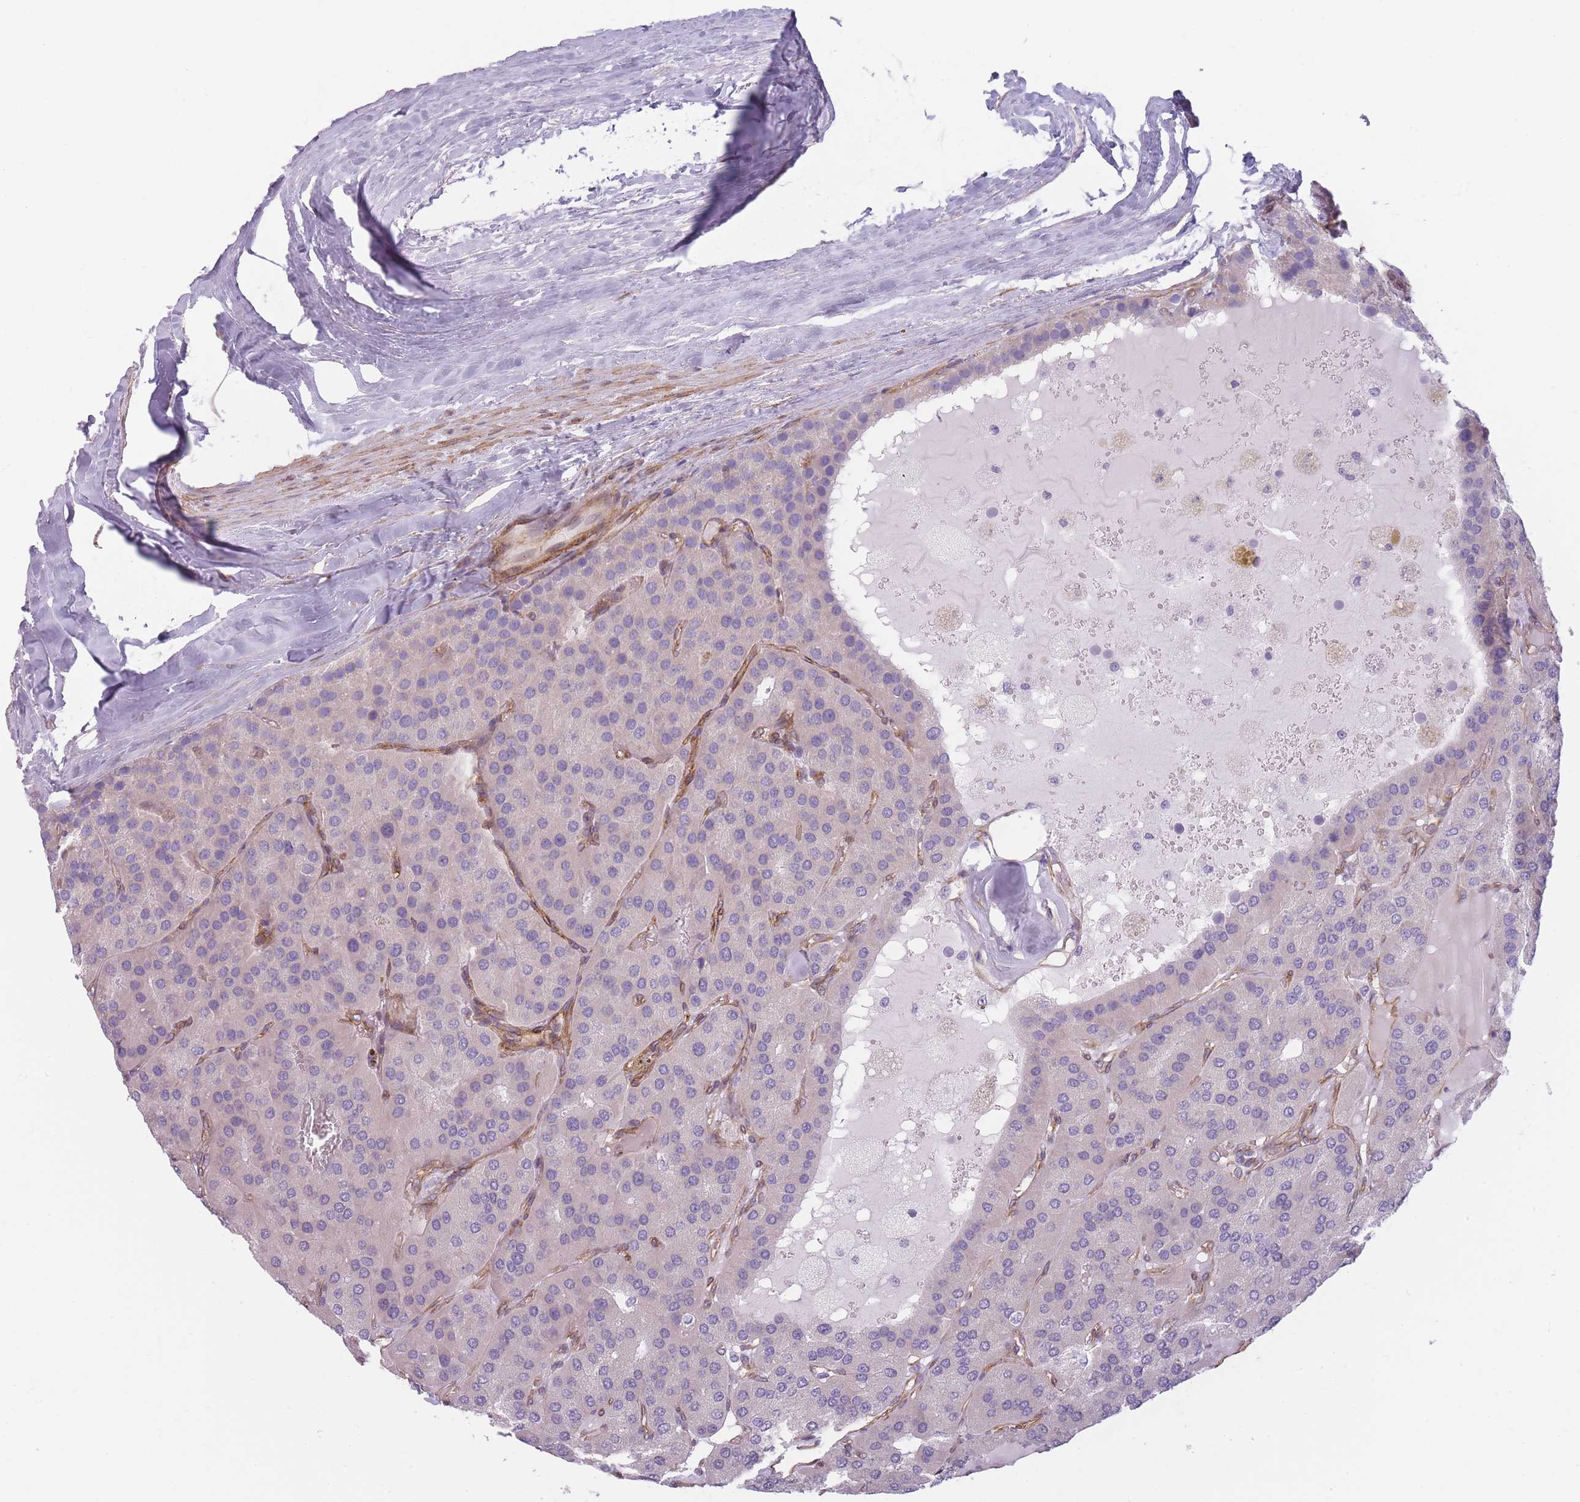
{"staining": {"intensity": "negative", "quantity": "none", "location": "none"}, "tissue": "parathyroid gland", "cell_type": "Glandular cells", "image_type": "normal", "snomed": [{"axis": "morphology", "description": "Normal tissue, NOS"}, {"axis": "morphology", "description": "Adenoma, NOS"}, {"axis": "topography", "description": "Parathyroid gland"}], "caption": "A histopathology image of parathyroid gland stained for a protein displays no brown staining in glandular cells. (Stains: DAB (3,3'-diaminobenzidine) immunohistochemistry with hematoxylin counter stain, Microscopy: brightfield microscopy at high magnification).", "gene": "OR6B2", "patient": {"sex": "female", "age": 86}}